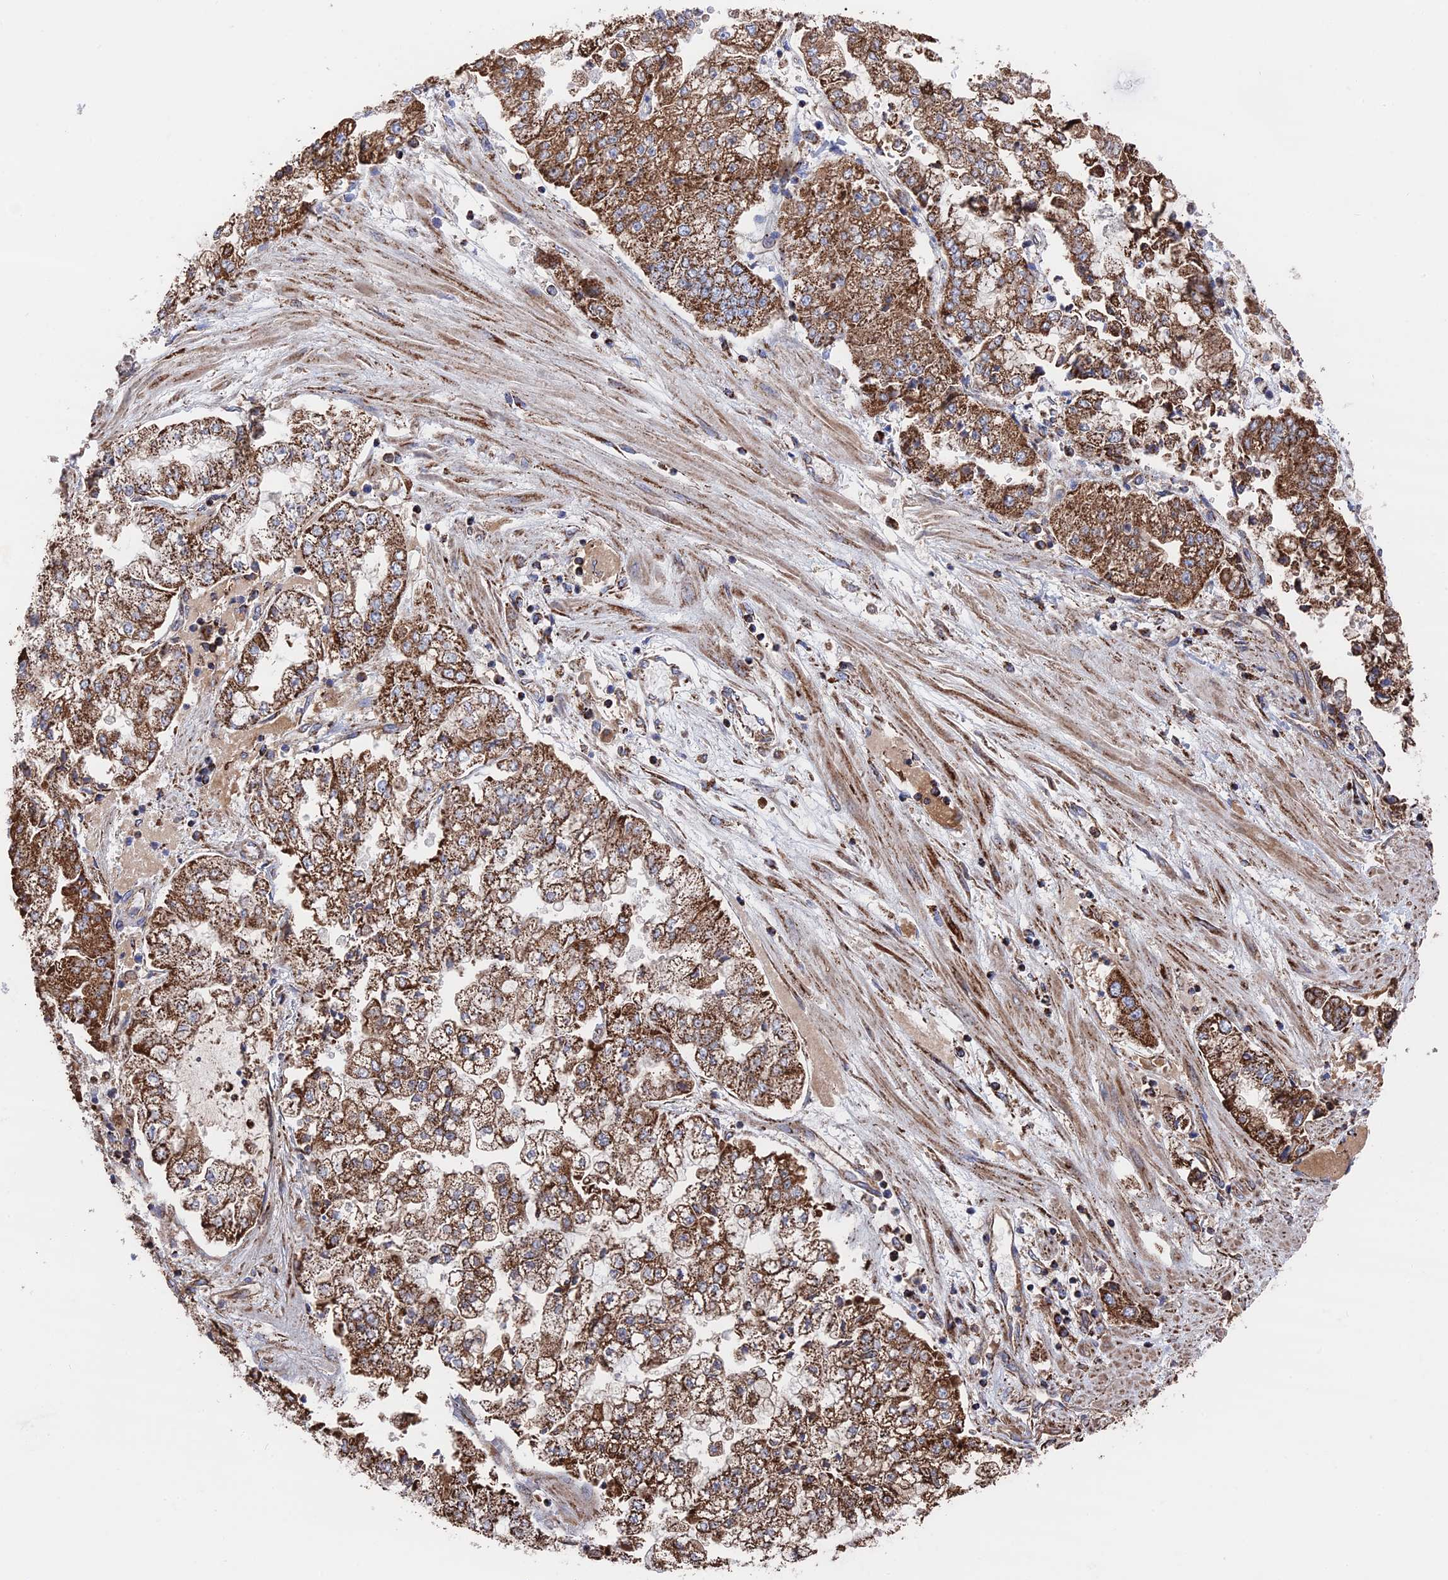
{"staining": {"intensity": "strong", "quantity": ">75%", "location": "cytoplasmic/membranous"}, "tissue": "stomach cancer", "cell_type": "Tumor cells", "image_type": "cancer", "snomed": [{"axis": "morphology", "description": "Adenocarcinoma, NOS"}, {"axis": "topography", "description": "Stomach"}], "caption": "DAB (3,3'-diaminobenzidine) immunohistochemical staining of human adenocarcinoma (stomach) reveals strong cytoplasmic/membranous protein expression in approximately >75% of tumor cells.", "gene": "HAUS8", "patient": {"sex": "male", "age": 76}}